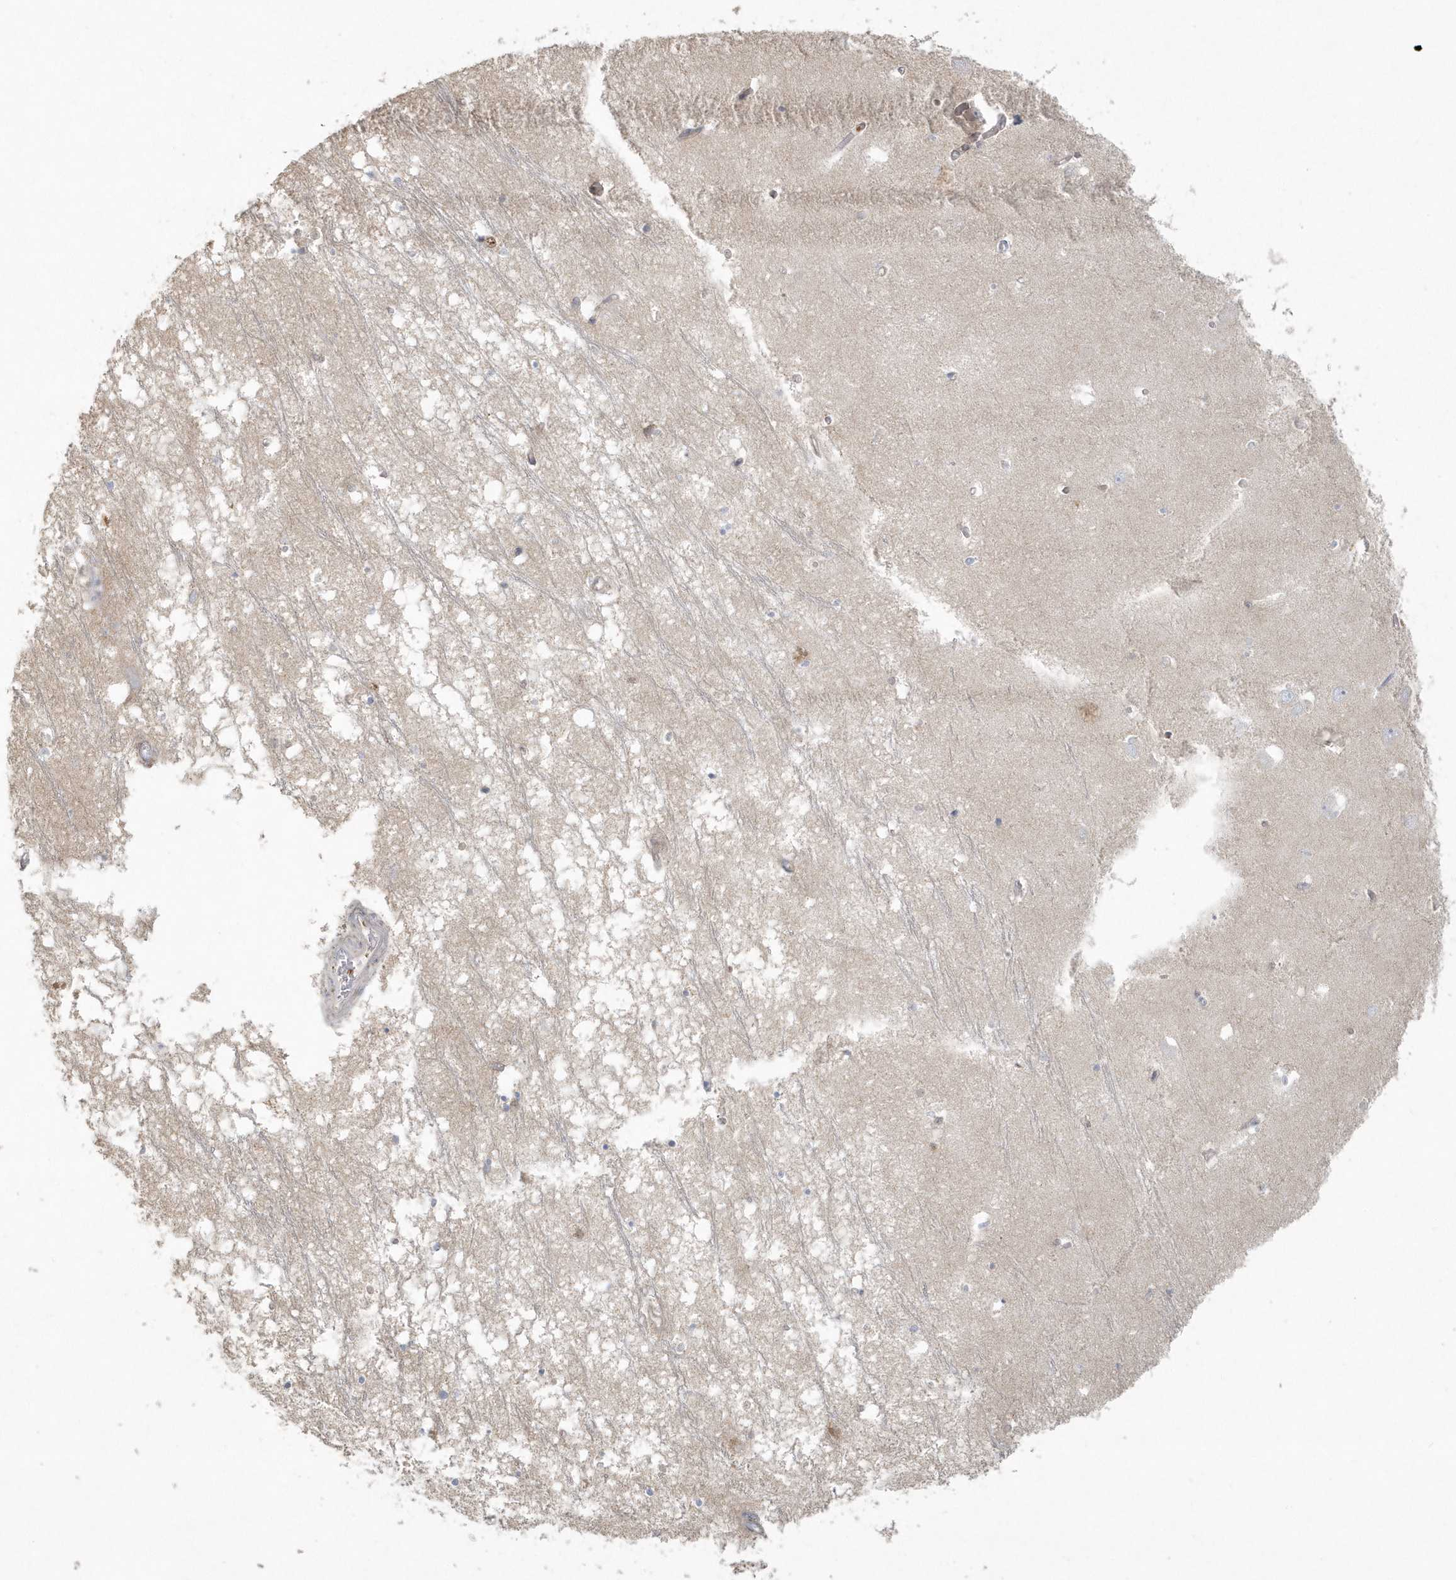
{"staining": {"intensity": "negative", "quantity": "none", "location": "none"}, "tissue": "hippocampus", "cell_type": "Glial cells", "image_type": "normal", "snomed": [{"axis": "morphology", "description": "Normal tissue, NOS"}, {"axis": "topography", "description": "Hippocampus"}], "caption": "Glial cells show no significant protein positivity in benign hippocampus. (DAB immunohistochemistry (IHC) with hematoxylin counter stain).", "gene": "BLTP3A", "patient": {"sex": "male", "age": 70}}